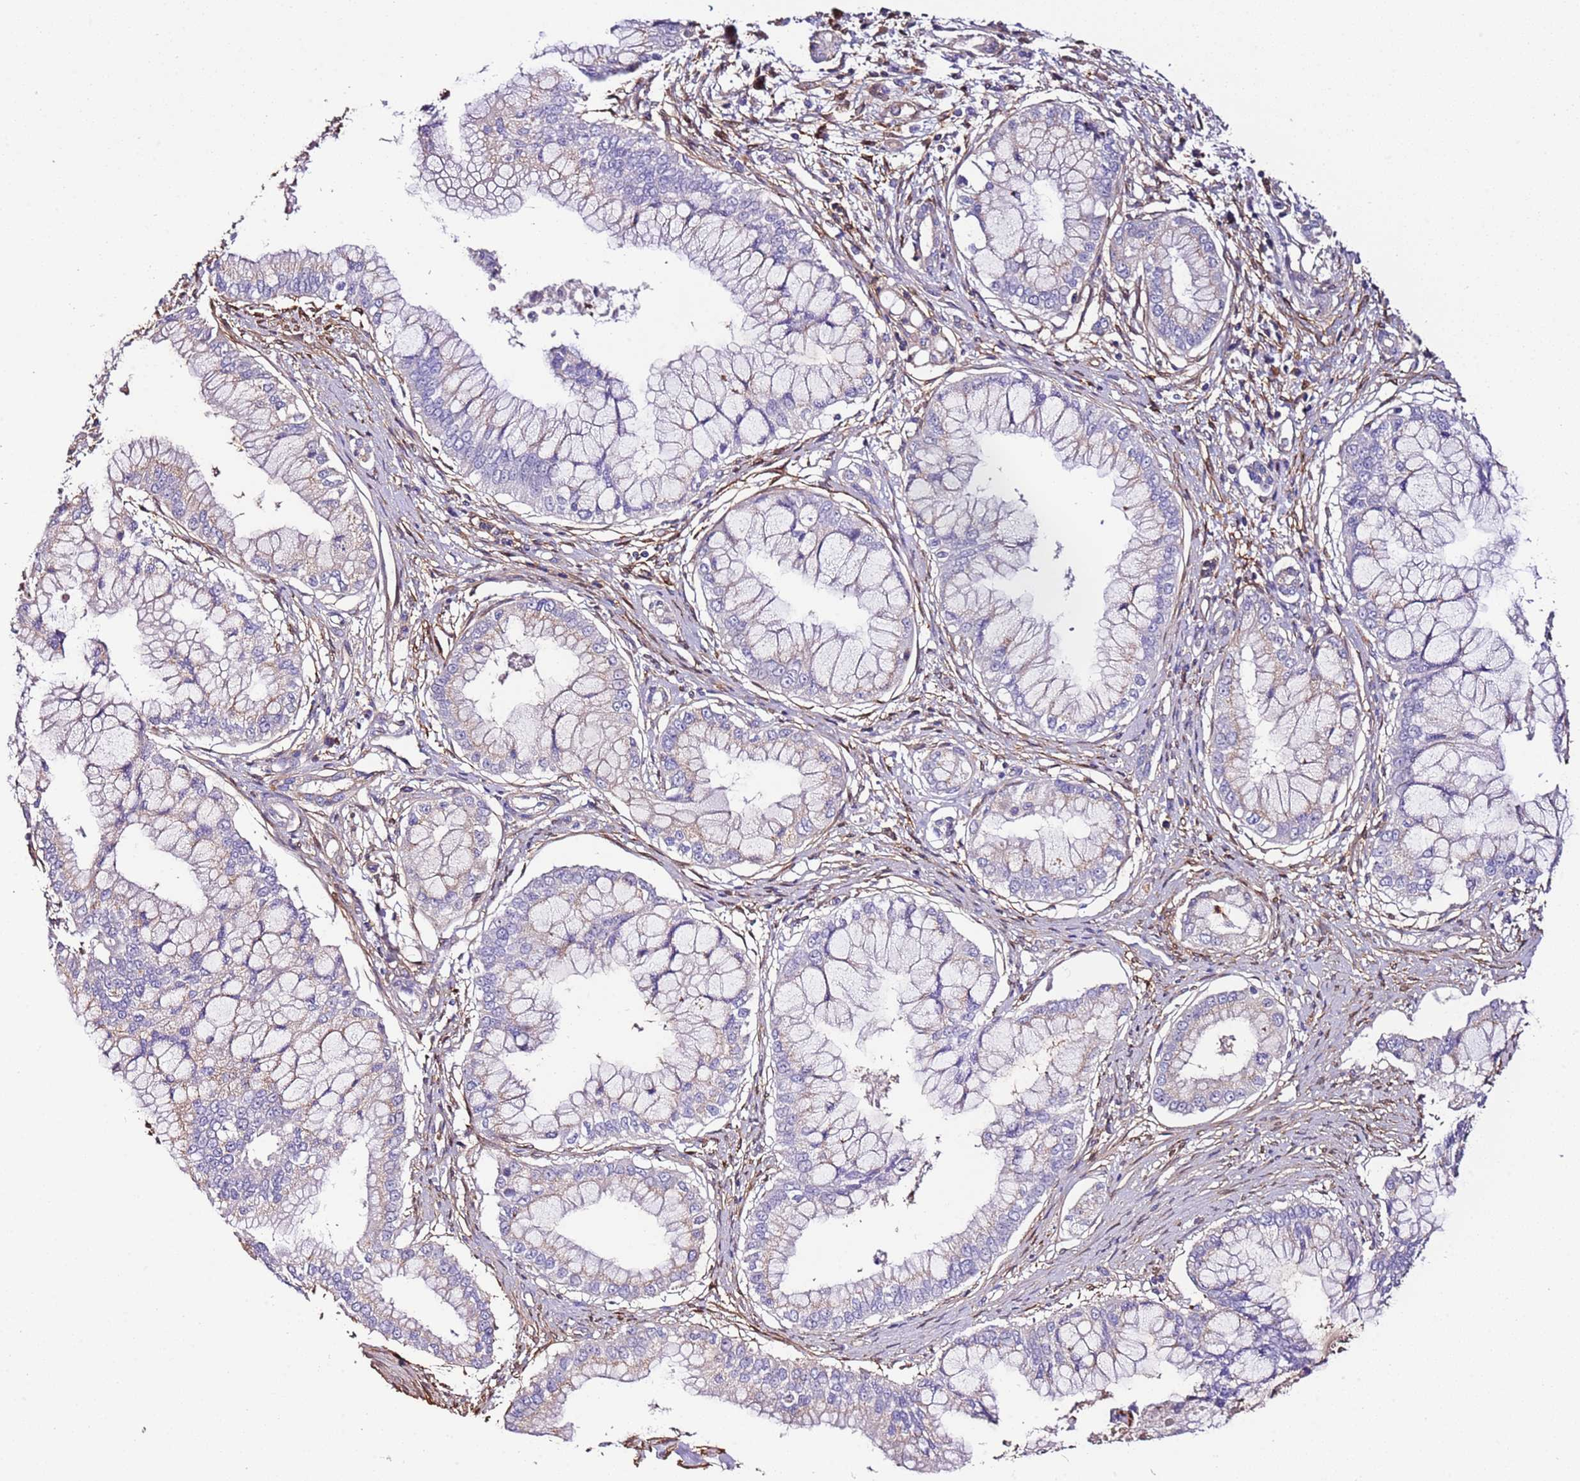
{"staining": {"intensity": "negative", "quantity": "none", "location": "none"}, "tissue": "pancreatic cancer", "cell_type": "Tumor cells", "image_type": "cancer", "snomed": [{"axis": "morphology", "description": "Adenocarcinoma, NOS"}, {"axis": "topography", "description": "Pancreas"}], "caption": "Human pancreatic adenocarcinoma stained for a protein using immunohistochemistry (IHC) exhibits no staining in tumor cells.", "gene": "FAM174C", "patient": {"sex": "male", "age": 46}}